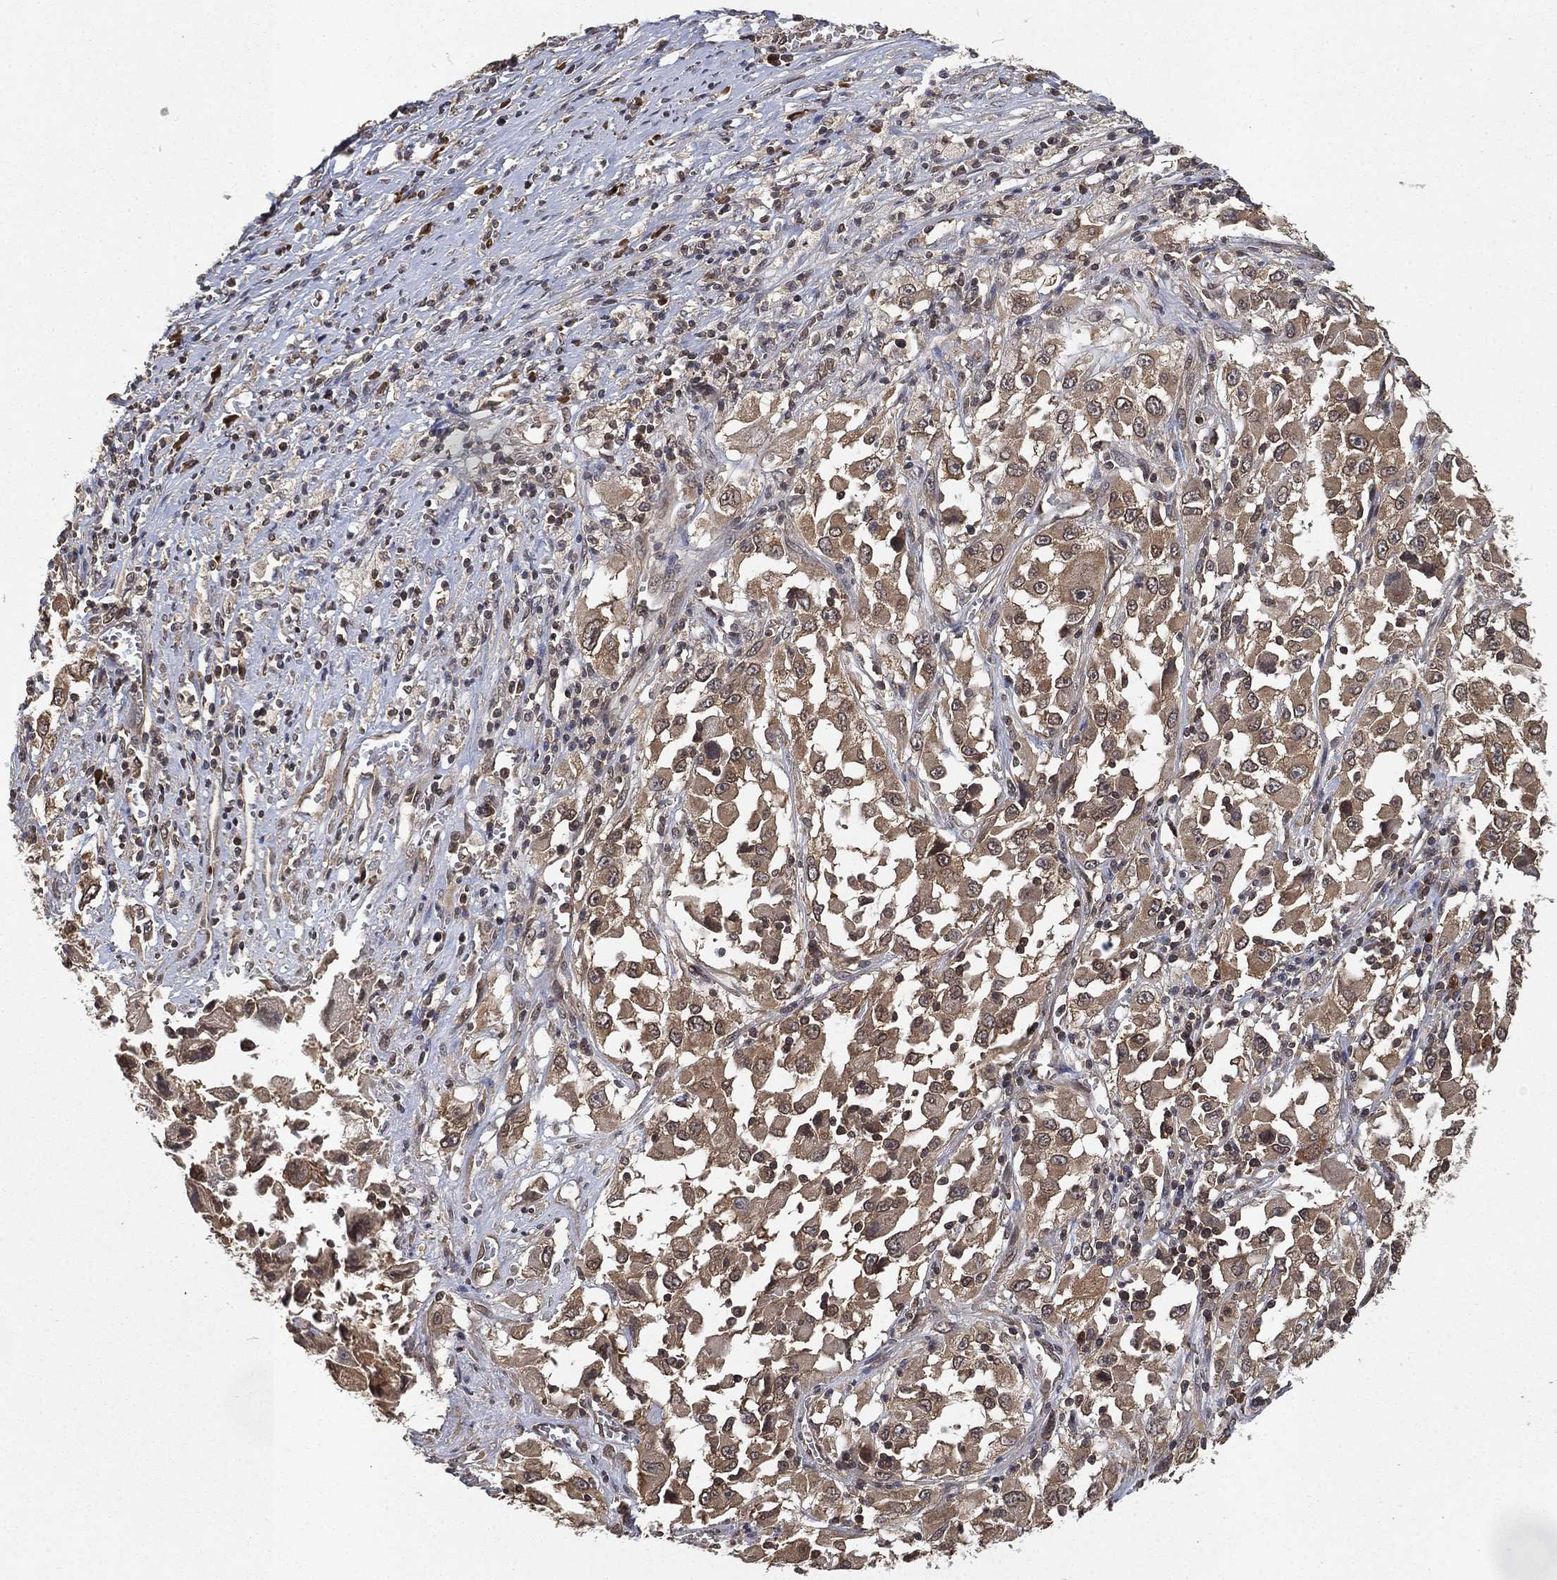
{"staining": {"intensity": "moderate", "quantity": "25%-75%", "location": "cytoplasmic/membranous"}, "tissue": "melanoma", "cell_type": "Tumor cells", "image_type": "cancer", "snomed": [{"axis": "morphology", "description": "Malignant melanoma, Metastatic site"}, {"axis": "topography", "description": "Soft tissue"}], "caption": "Tumor cells exhibit medium levels of moderate cytoplasmic/membranous positivity in approximately 25%-75% of cells in malignant melanoma (metastatic site).", "gene": "UBA5", "patient": {"sex": "male", "age": 50}}